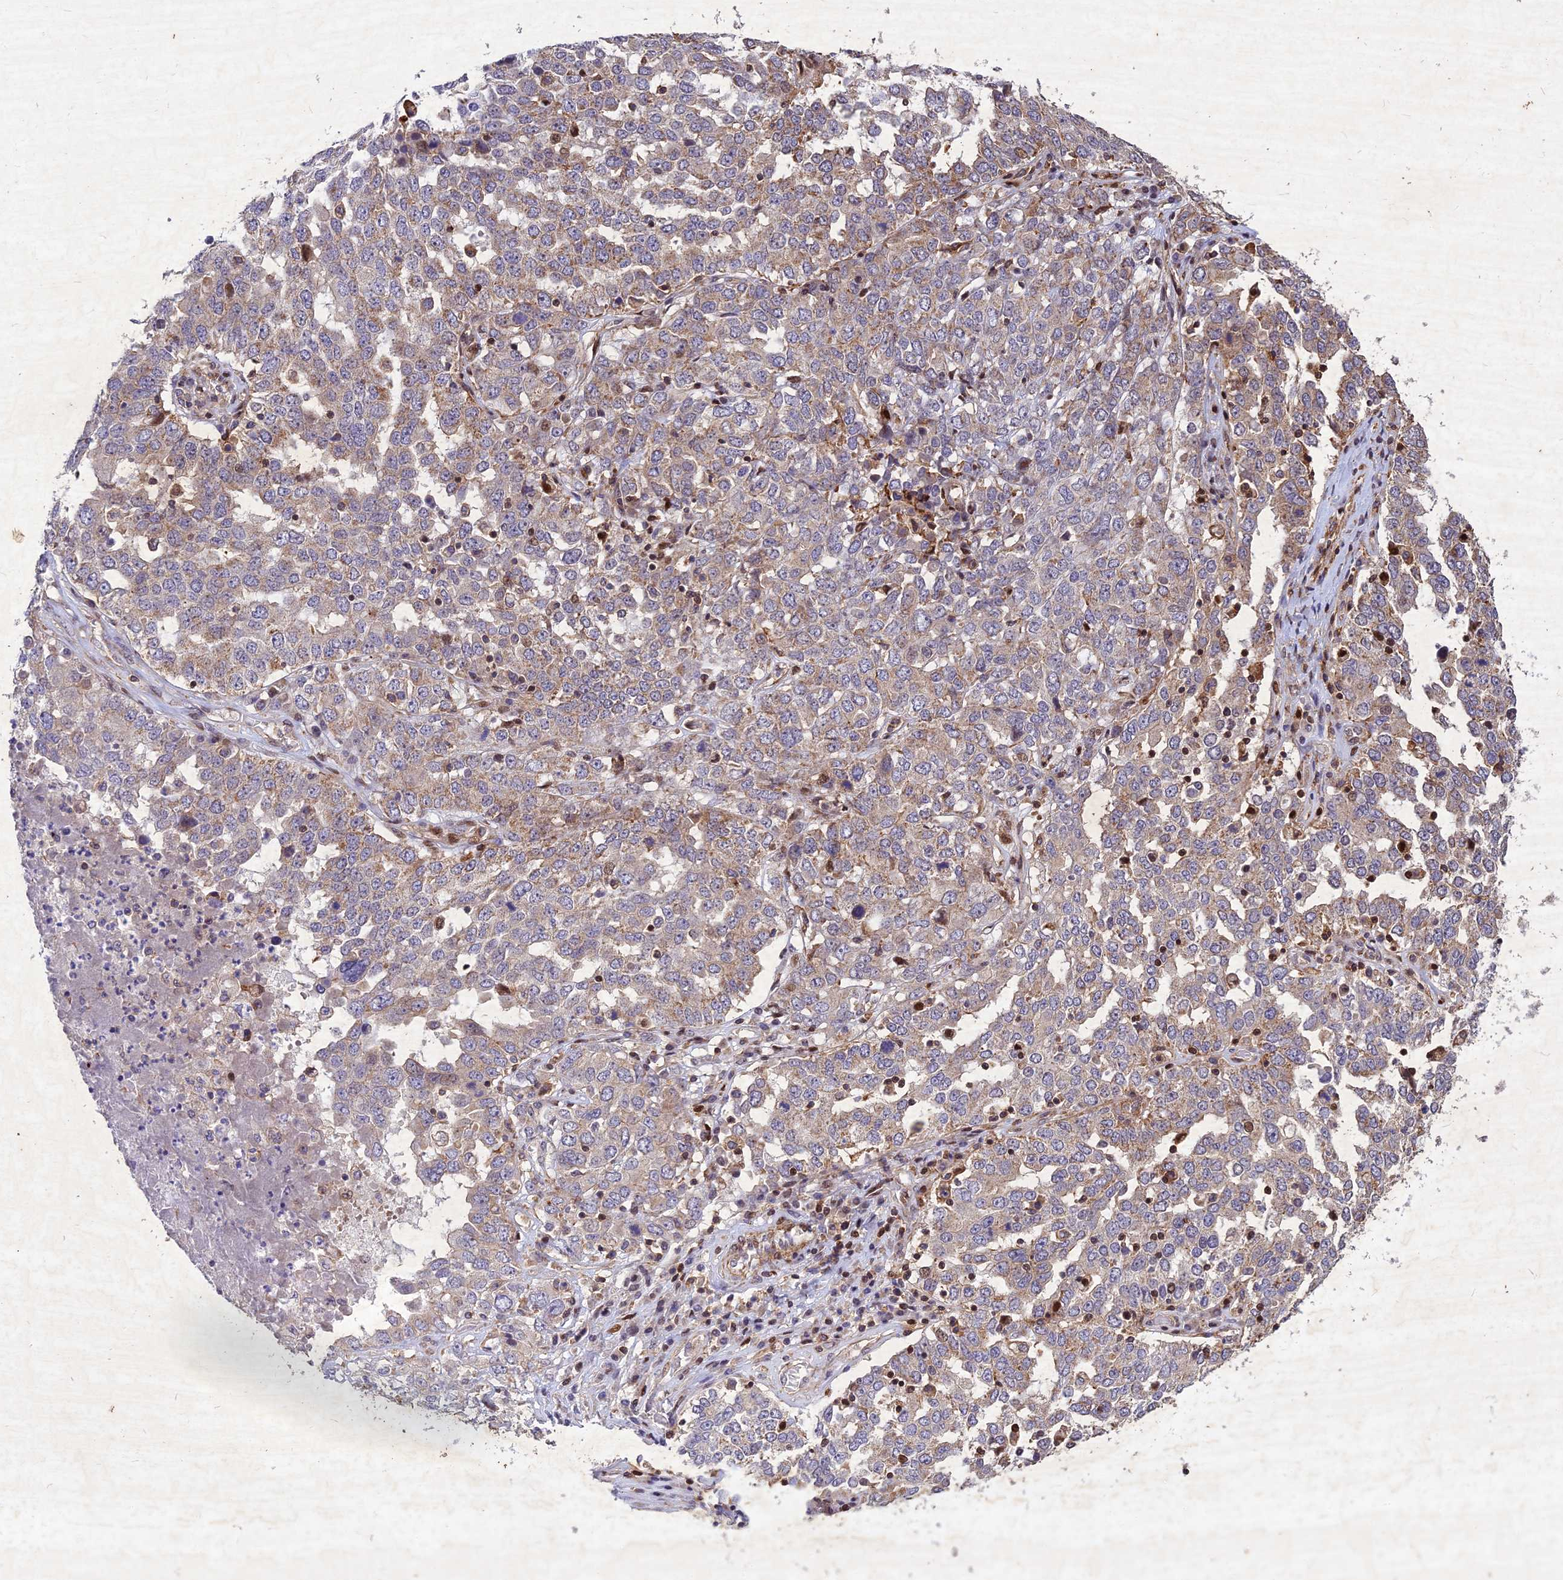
{"staining": {"intensity": "weak", "quantity": "25%-75%", "location": "cytoplasmic/membranous"}, "tissue": "ovarian cancer", "cell_type": "Tumor cells", "image_type": "cancer", "snomed": [{"axis": "morphology", "description": "Carcinoma, endometroid"}, {"axis": "topography", "description": "Ovary"}], "caption": "A histopathology image showing weak cytoplasmic/membranous staining in approximately 25%-75% of tumor cells in ovarian cancer, as visualized by brown immunohistochemical staining.", "gene": "RELCH", "patient": {"sex": "female", "age": 62}}